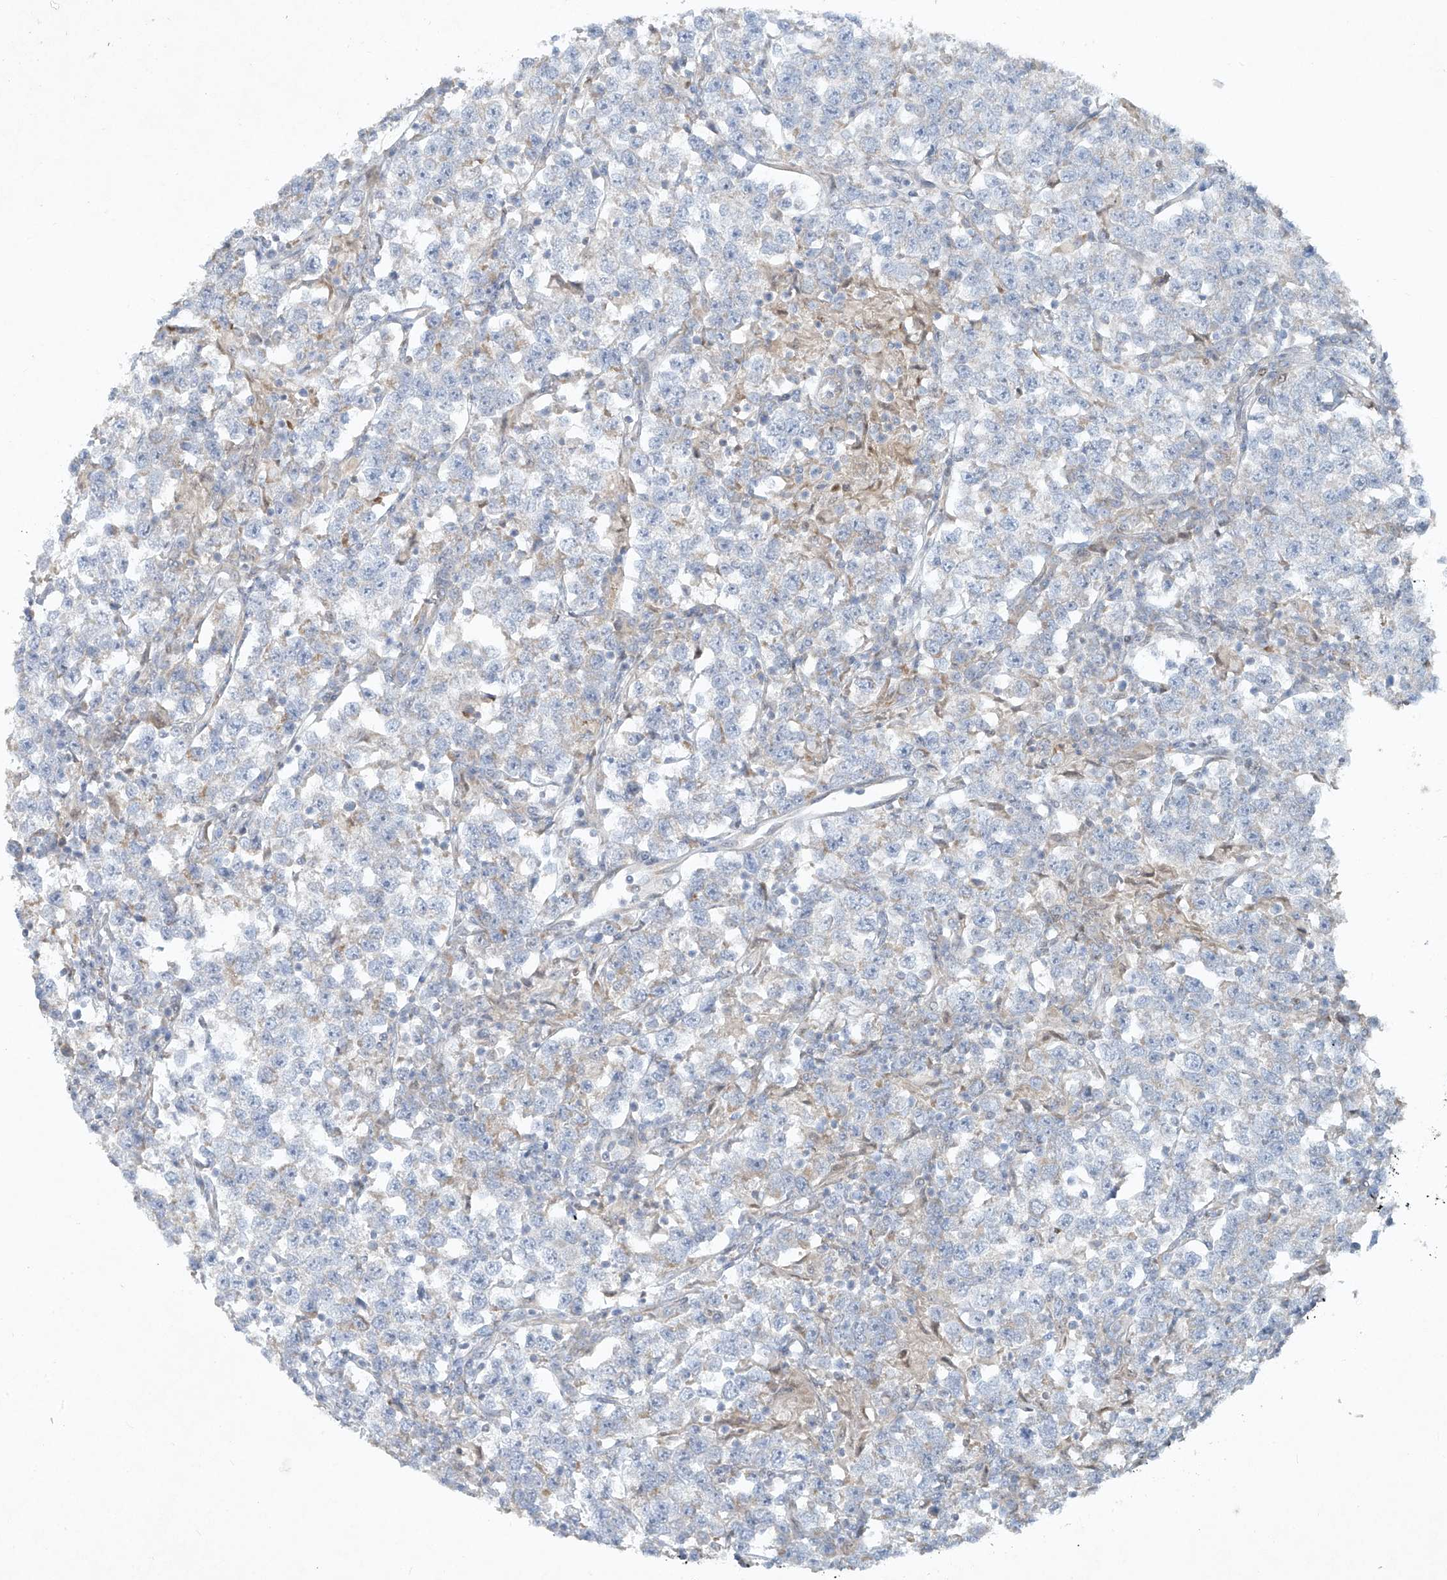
{"staining": {"intensity": "negative", "quantity": "none", "location": "none"}, "tissue": "testis cancer", "cell_type": "Tumor cells", "image_type": "cancer", "snomed": [{"axis": "morphology", "description": "Normal tissue, NOS"}, {"axis": "morphology", "description": "Seminoma, NOS"}, {"axis": "topography", "description": "Testis"}], "caption": "Testis seminoma was stained to show a protein in brown. There is no significant expression in tumor cells.", "gene": "TUBE1", "patient": {"sex": "male", "age": 43}}